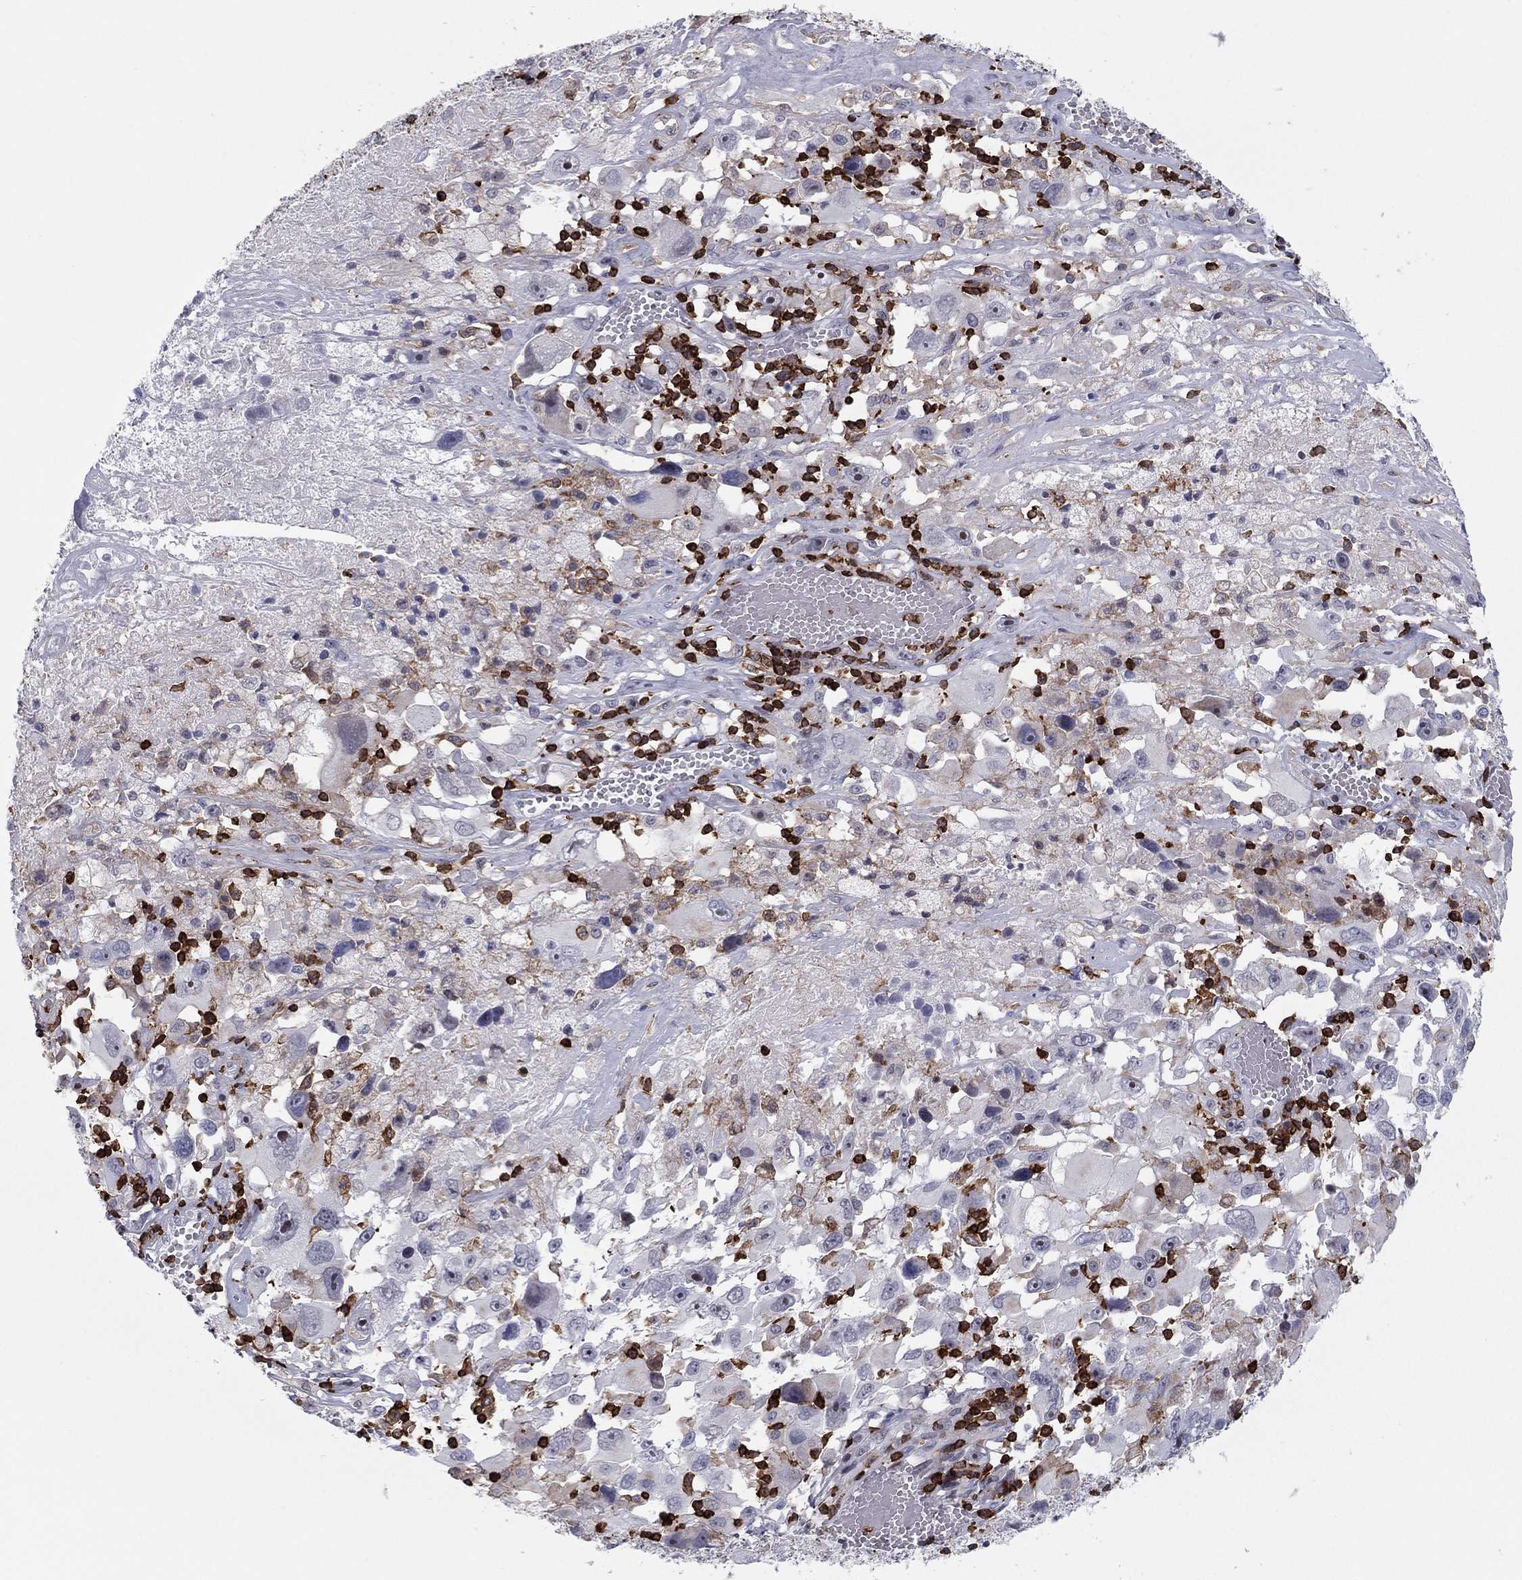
{"staining": {"intensity": "negative", "quantity": "none", "location": "none"}, "tissue": "melanoma", "cell_type": "Tumor cells", "image_type": "cancer", "snomed": [{"axis": "morphology", "description": "Malignant melanoma, Metastatic site"}, {"axis": "topography", "description": "Soft tissue"}], "caption": "Tumor cells show no significant expression in melanoma.", "gene": "ARHGAP27", "patient": {"sex": "male", "age": 50}}